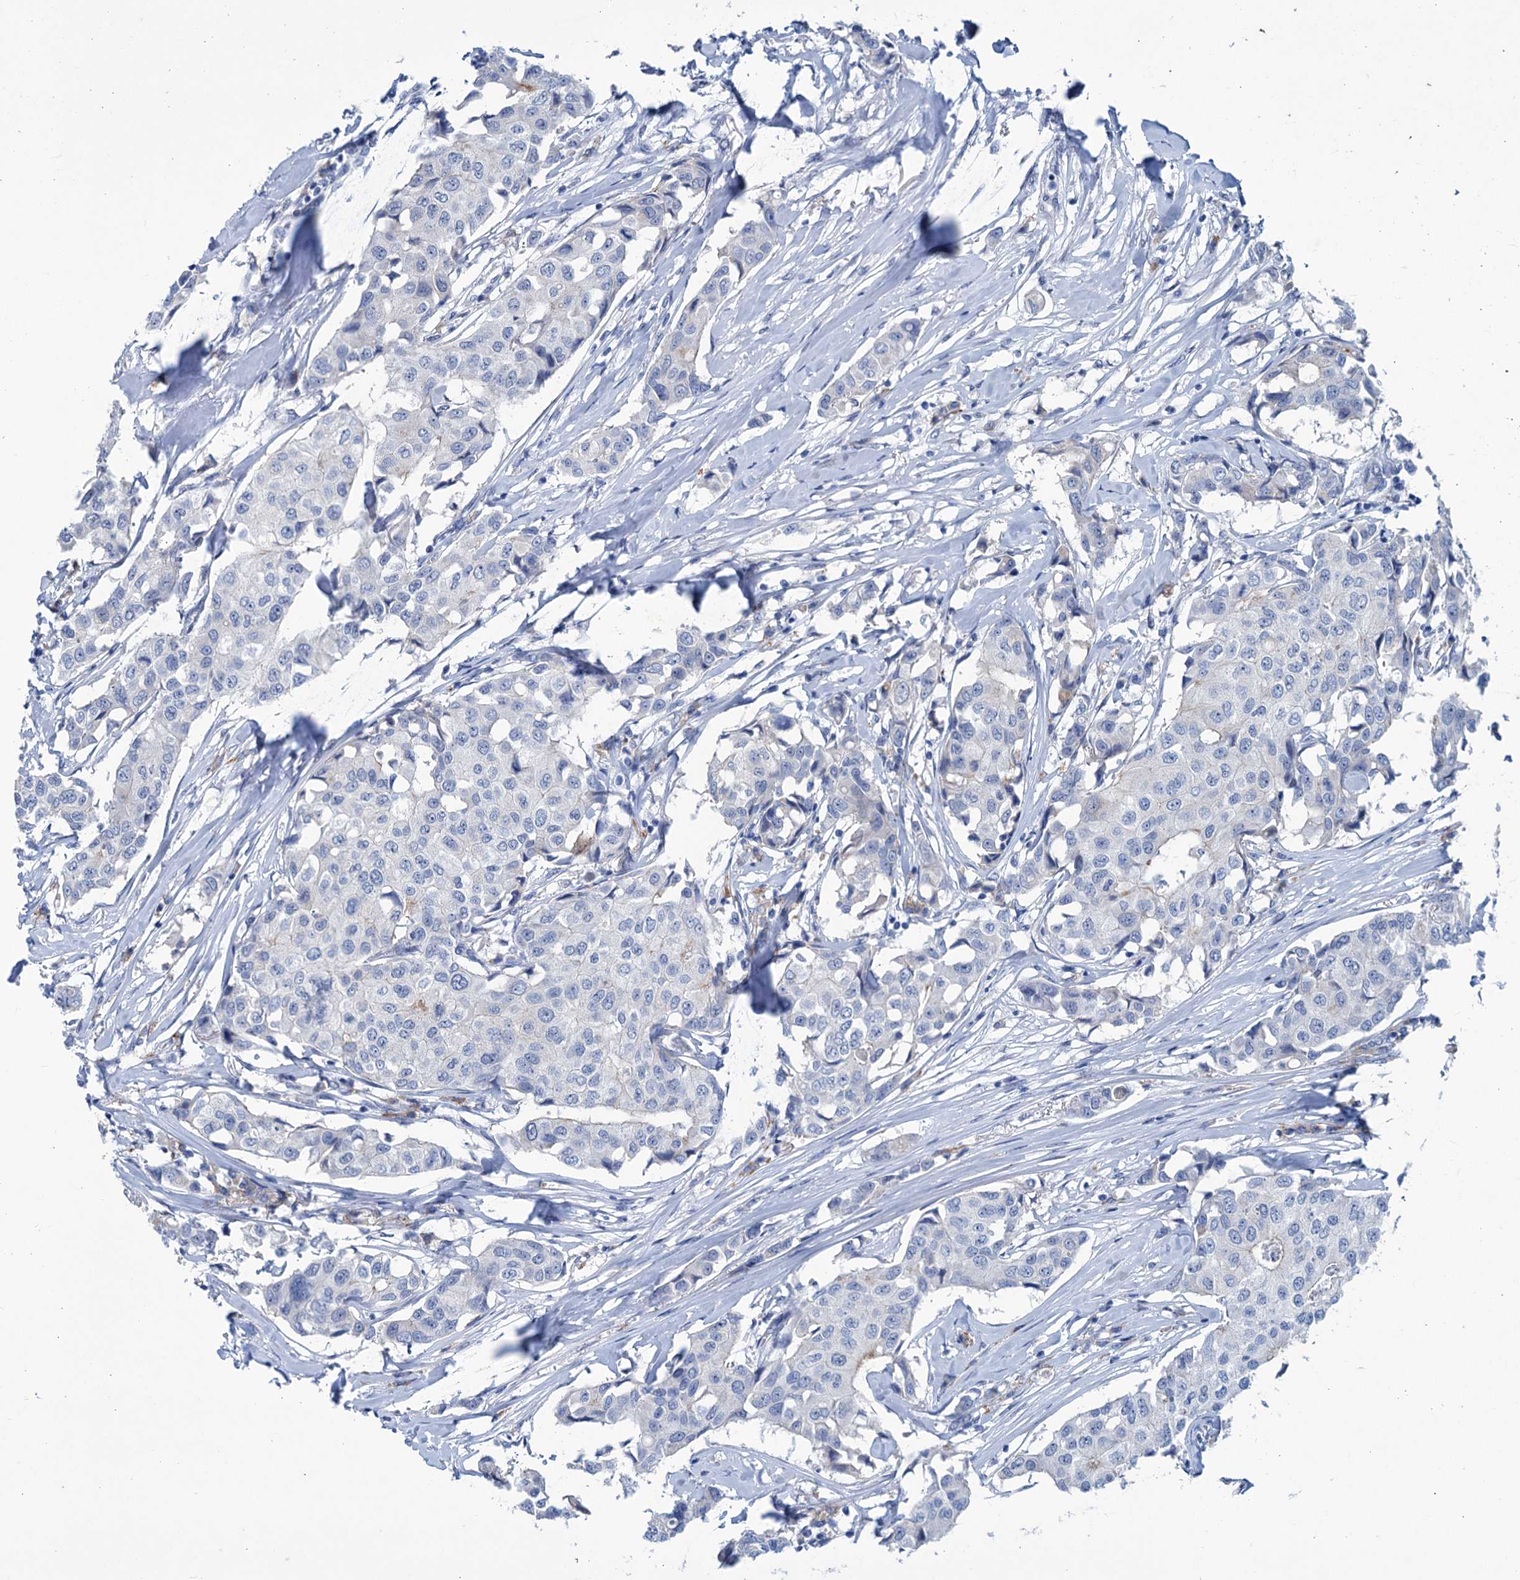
{"staining": {"intensity": "negative", "quantity": "none", "location": "none"}, "tissue": "breast cancer", "cell_type": "Tumor cells", "image_type": "cancer", "snomed": [{"axis": "morphology", "description": "Duct carcinoma"}, {"axis": "topography", "description": "Breast"}], "caption": "Micrograph shows no protein positivity in tumor cells of invasive ductal carcinoma (breast) tissue.", "gene": "NEU3", "patient": {"sex": "female", "age": 80}}